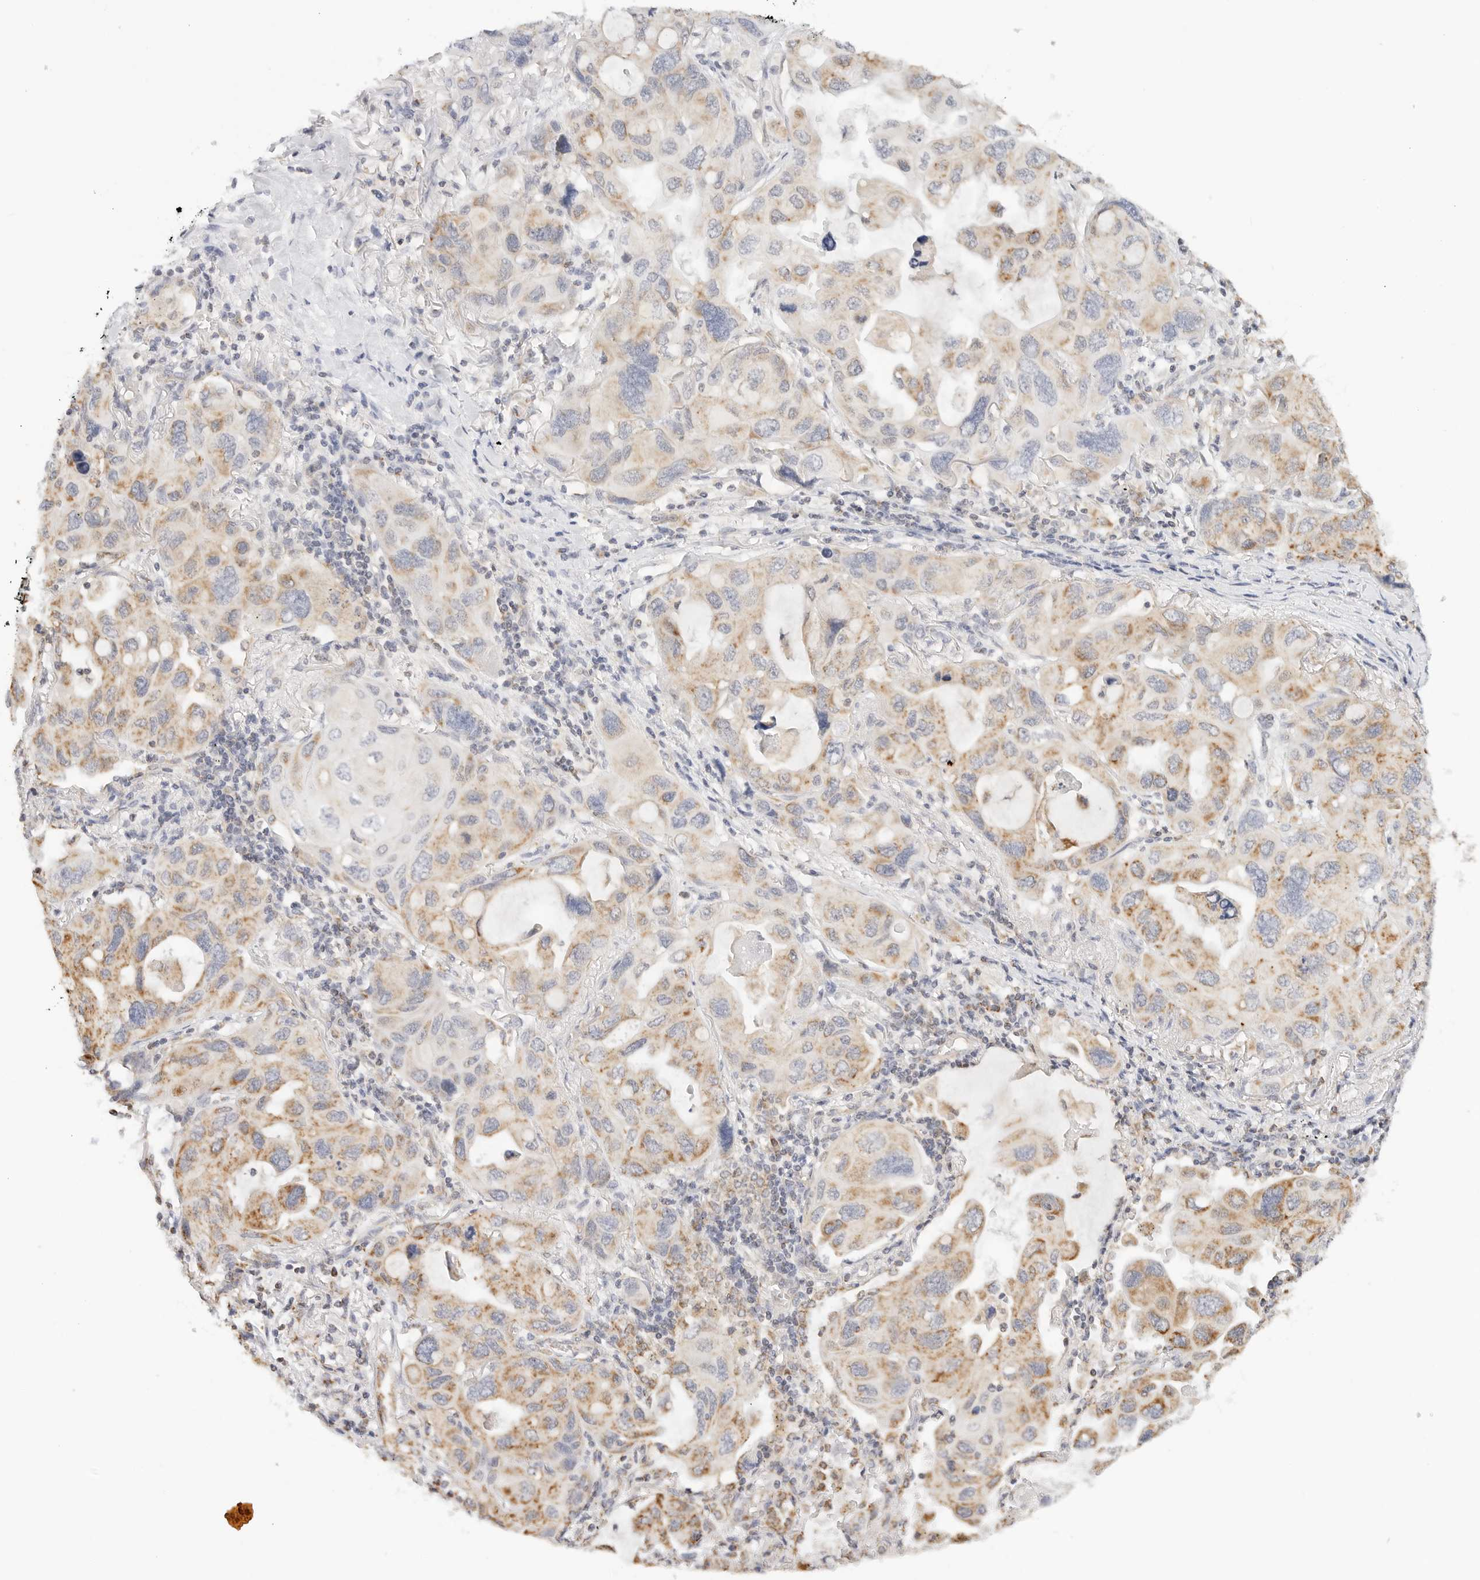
{"staining": {"intensity": "moderate", "quantity": "25%-75%", "location": "cytoplasmic/membranous"}, "tissue": "lung cancer", "cell_type": "Tumor cells", "image_type": "cancer", "snomed": [{"axis": "morphology", "description": "Squamous cell carcinoma, NOS"}, {"axis": "topography", "description": "Lung"}], "caption": "A medium amount of moderate cytoplasmic/membranous expression is present in approximately 25%-75% of tumor cells in lung squamous cell carcinoma tissue.", "gene": "ATL1", "patient": {"sex": "female", "age": 73}}